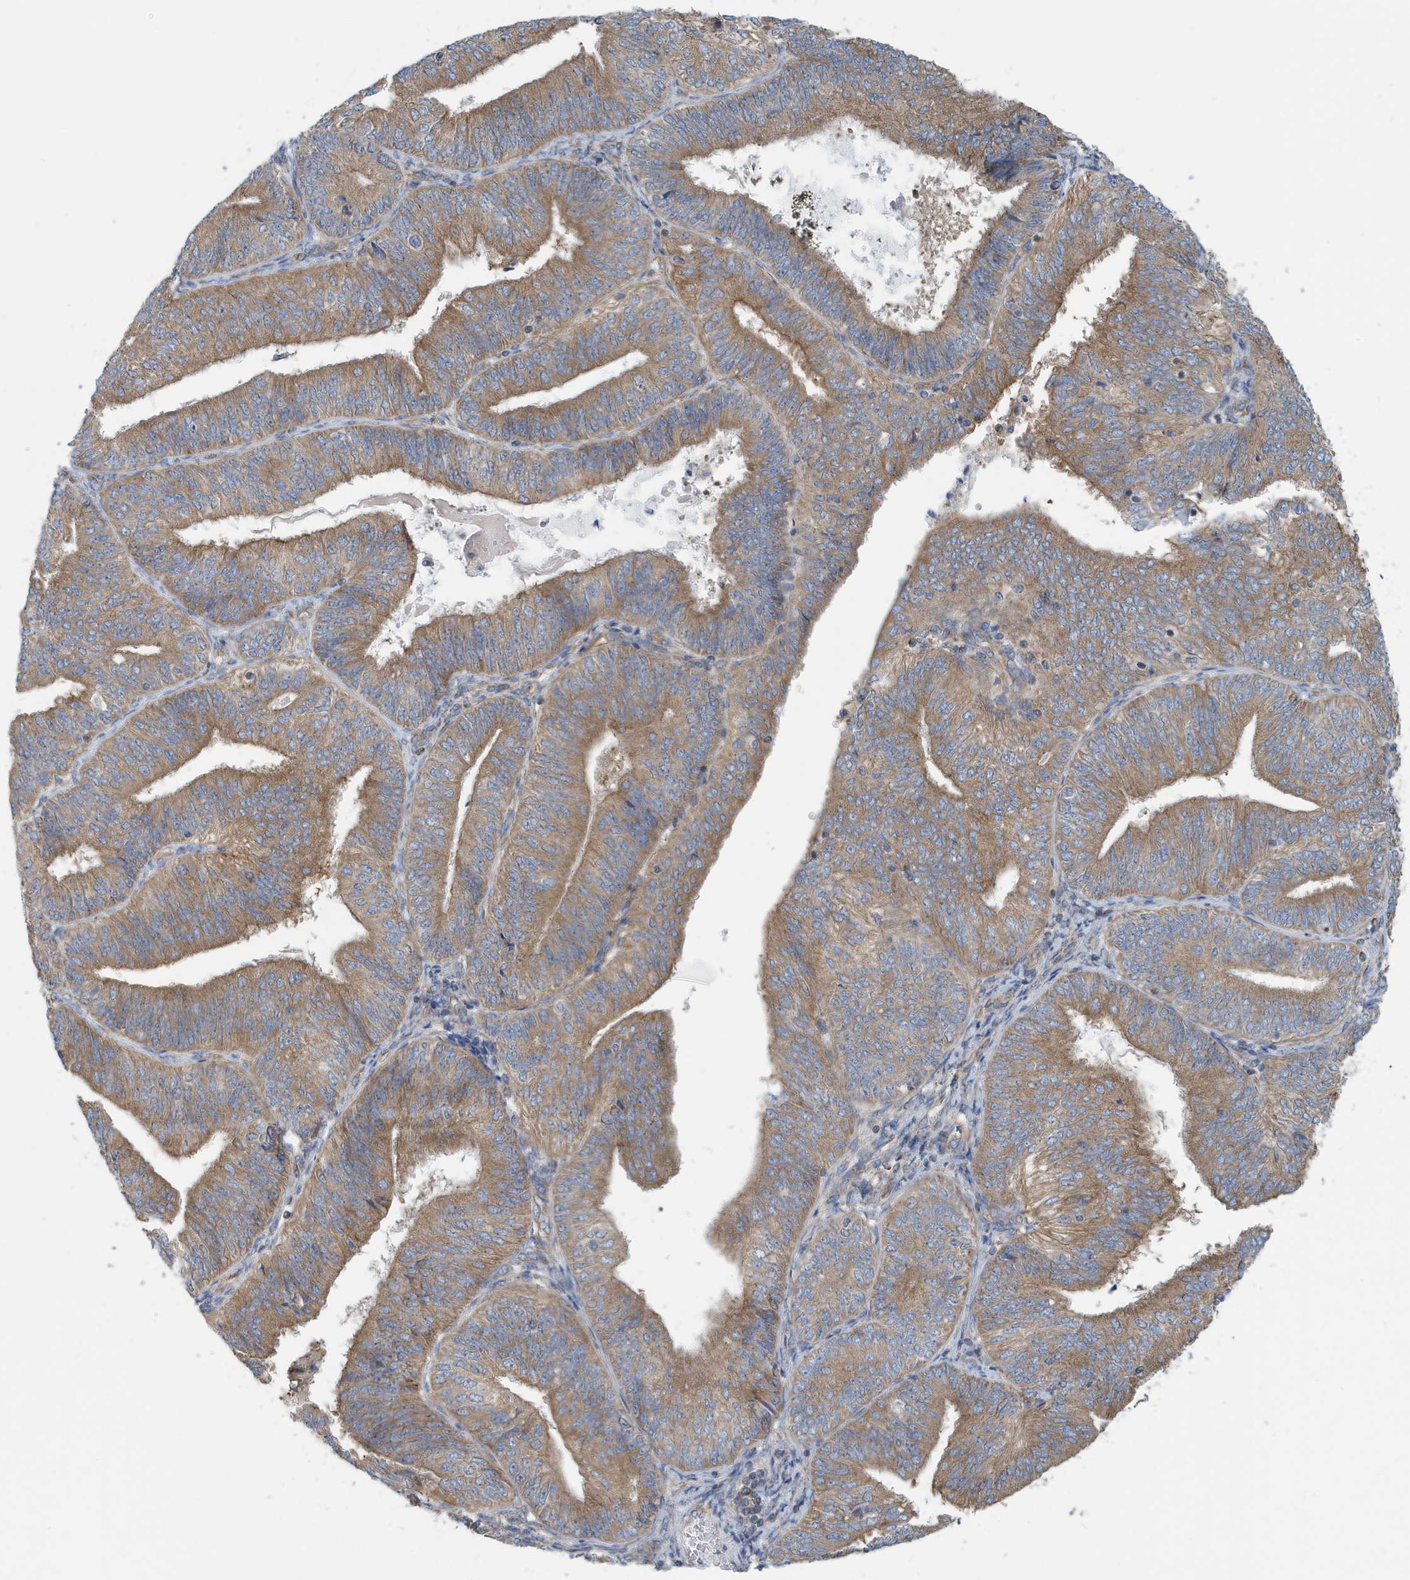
{"staining": {"intensity": "moderate", "quantity": ">75%", "location": "cytoplasmic/membranous"}, "tissue": "endometrial cancer", "cell_type": "Tumor cells", "image_type": "cancer", "snomed": [{"axis": "morphology", "description": "Adenocarcinoma, NOS"}, {"axis": "topography", "description": "Endometrium"}], "caption": "The immunohistochemical stain shows moderate cytoplasmic/membranous expression in tumor cells of endometrial cancer (adenocarcinoma) tissue.", "gene": "PPM1M", "patient": {"sex": "female", "age": 58}}